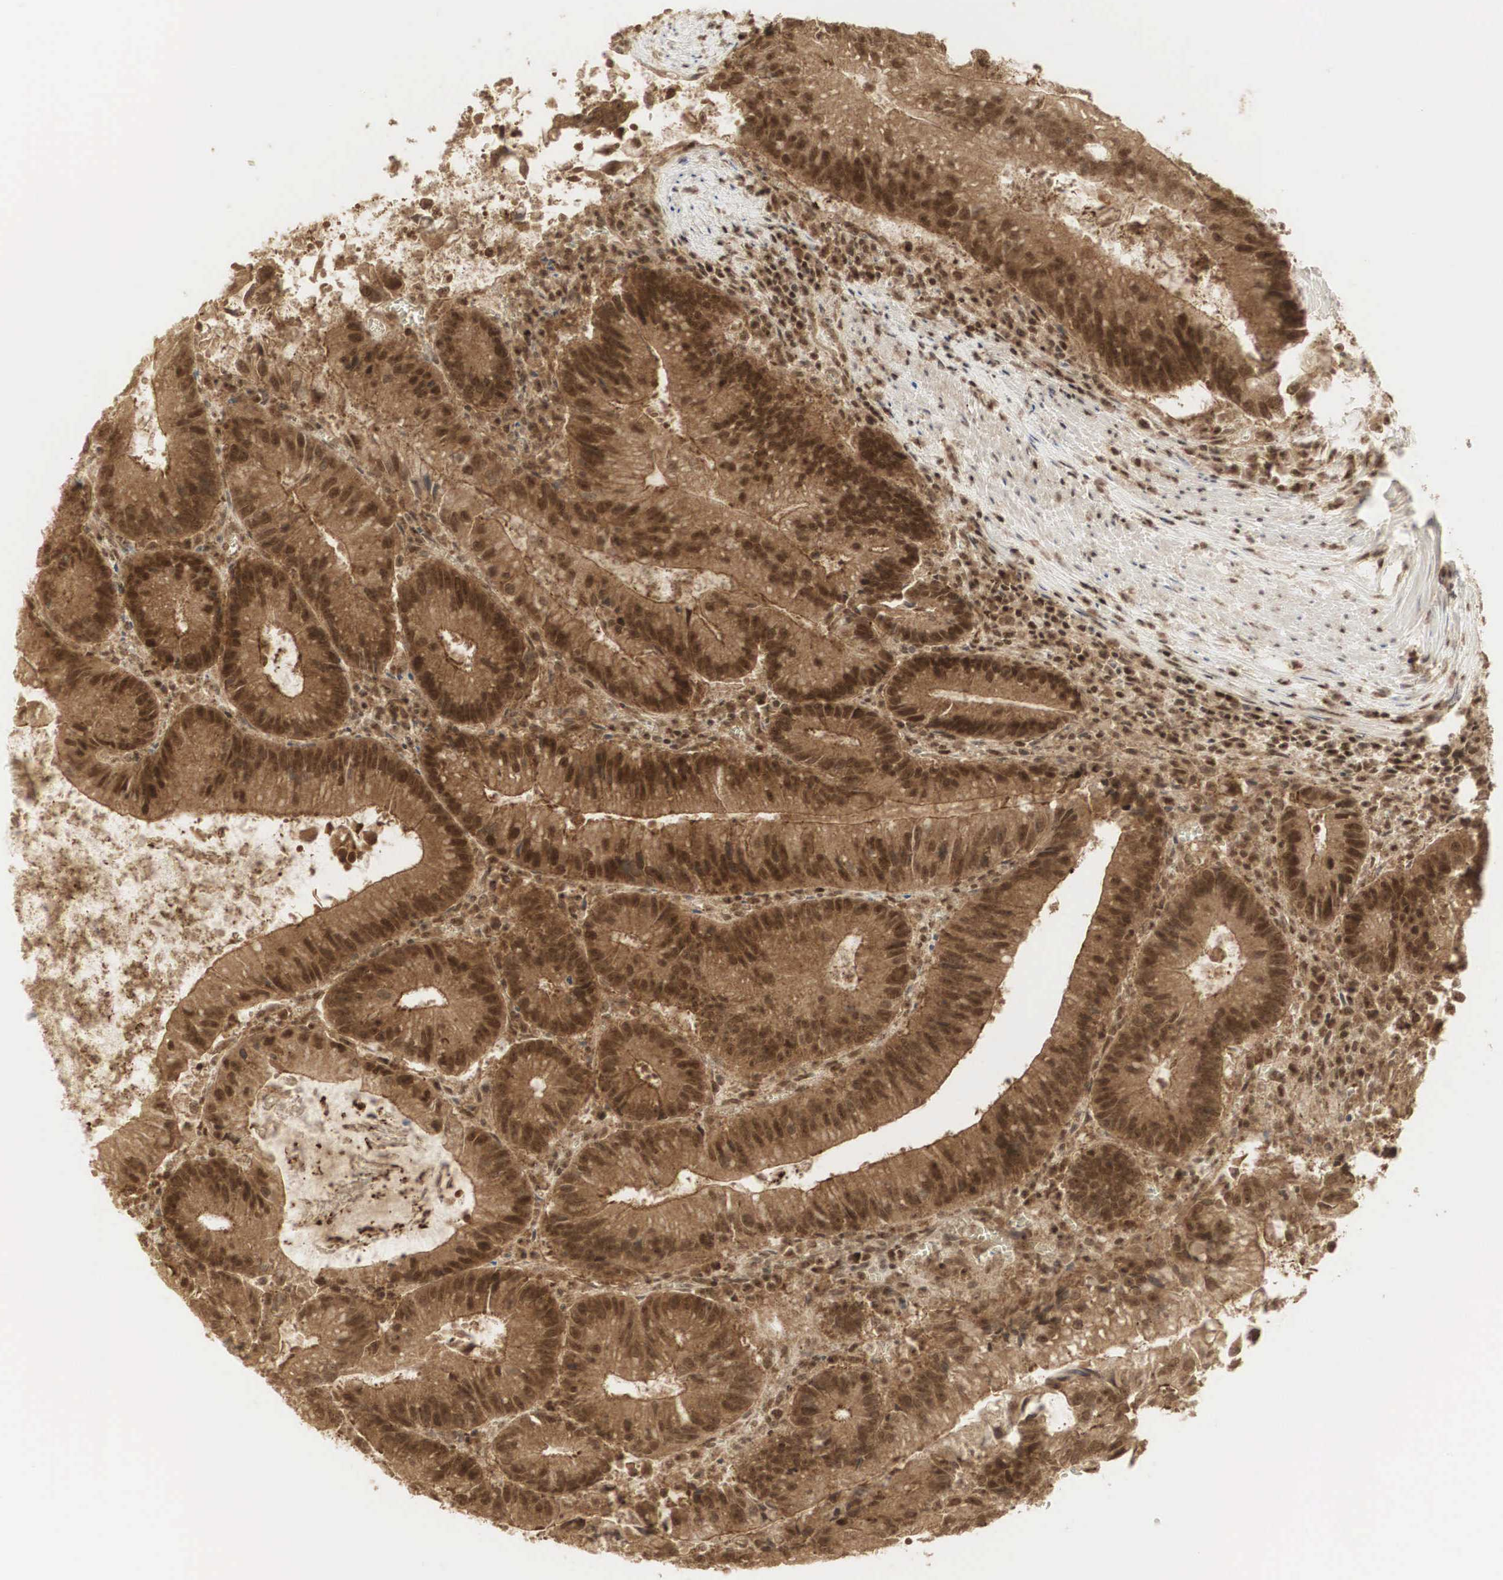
{"staining": {"intensity": "strong", "quantity": "25%-75%", "location": "cytoplasmic/membranous,nuclear"}, "tissue": "colorectal cancer", "cell_type": "Tumor cells", "image_type": "cancer", "snomed": [{"axis": "morphology", "description": "Adenocarcinoma, NOS"}, {"axis": "topography", "description": "Rectum"}], "caption": "Human adenocarcinoma (colorectal) stained for a protein (brown) reveals strong cytoplasmic/membranous and nuclear positive expression in about 25%-75% of tumor cells.", "gene": "RNF113A", "patient": {"sex": "female", "age": 81}}